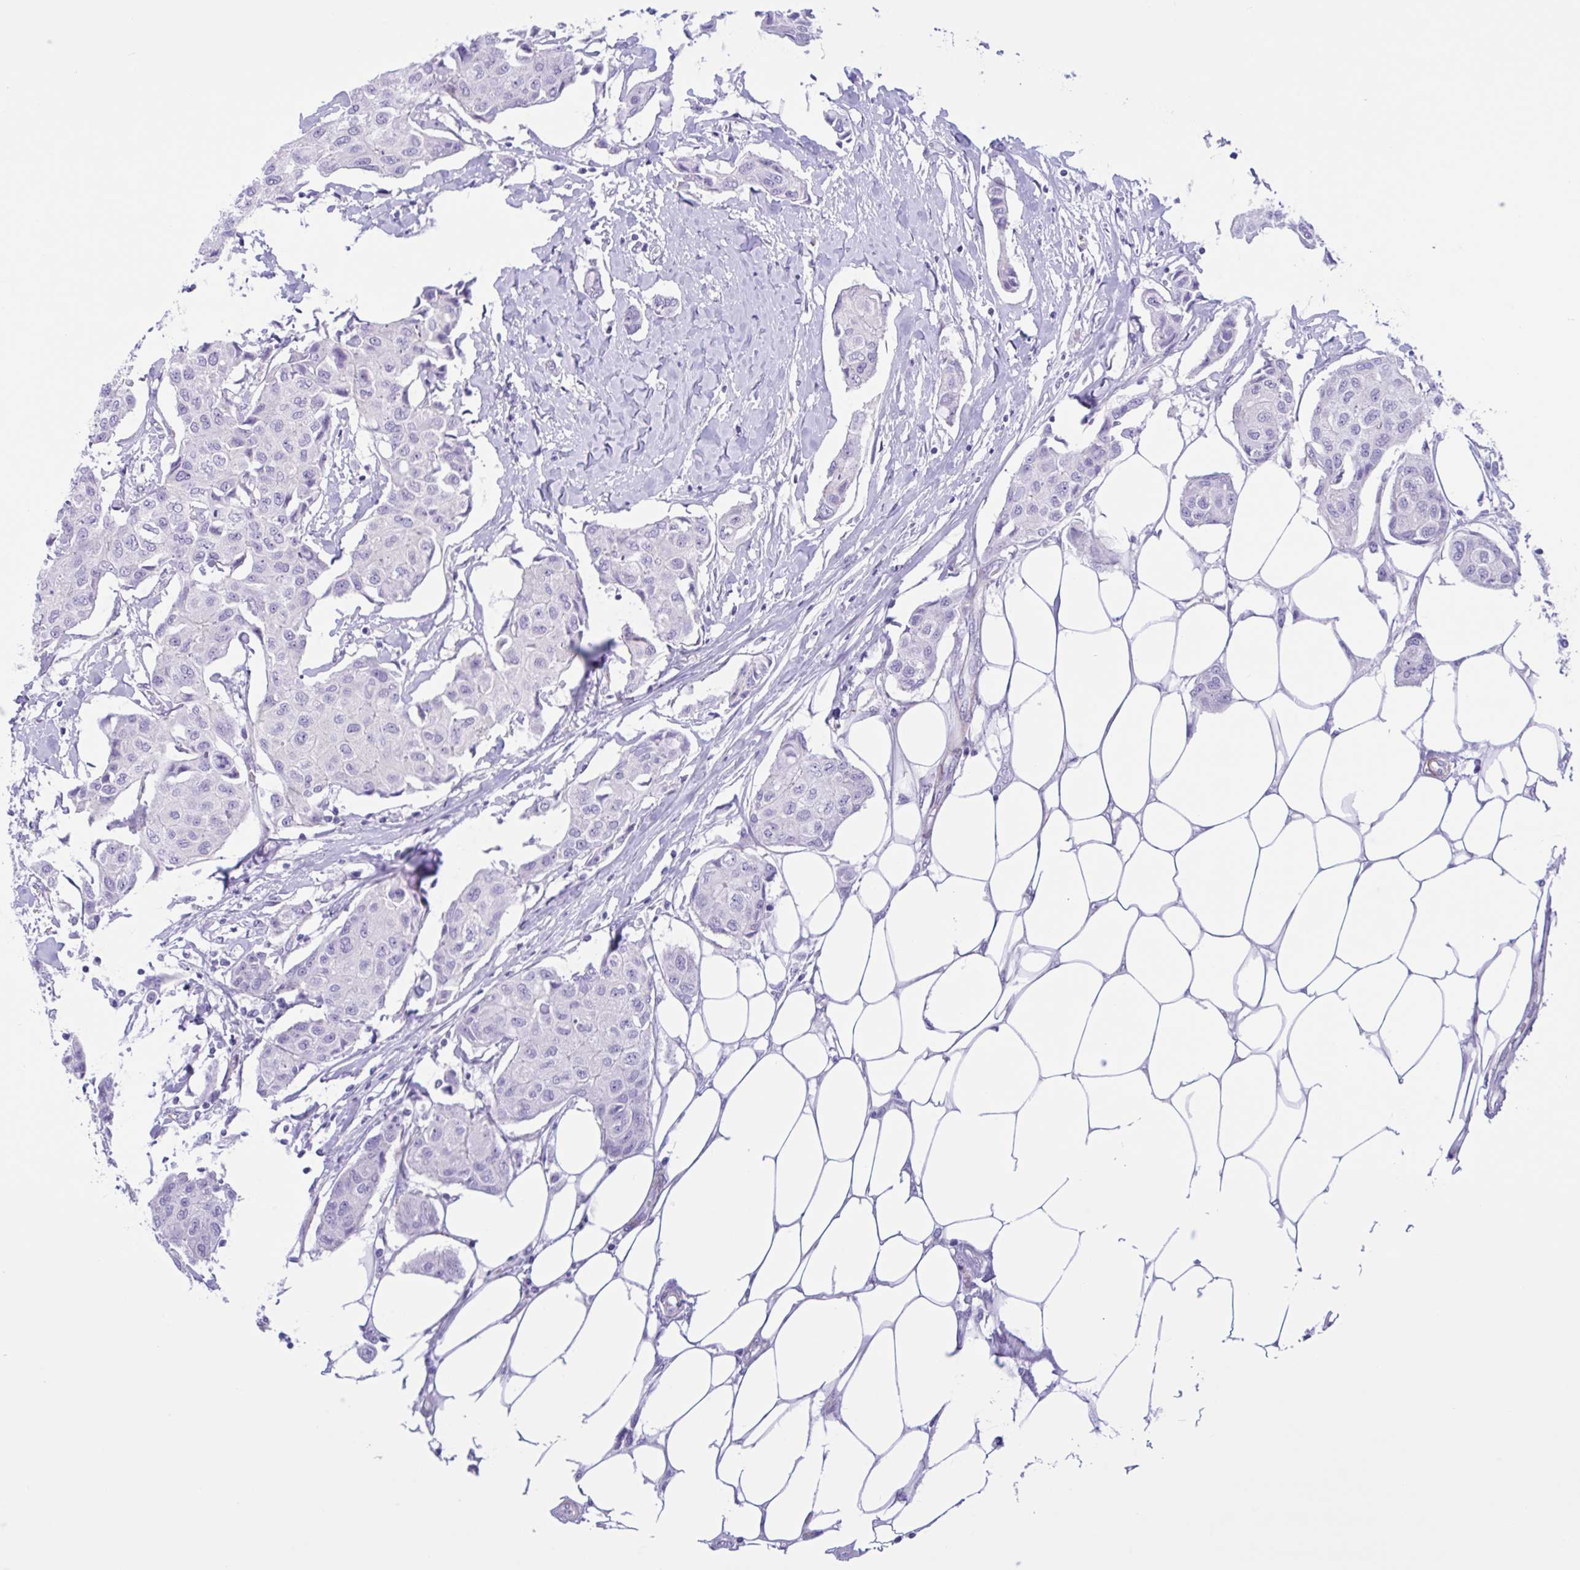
{"staining": {"intensity": "negative", "quantity": "none", "location": "none"}, "tissue": "breast cancer", "cell_type": "Tumor cells", "image_type": "cancer", "snomed": [{"axis": "morphology", "description": "Duct carcinoma"}, {"axis": "topography", "description": "Breast"}, {"axis": "topography", "description": "Lymph node"}], "caption": "The photomicrograph reveals no significant expression in tumor cells of invasive ductal carcinoma (breast).", "gene": "AHCYL2", "patient": {"sex": "female", "age": 80}}